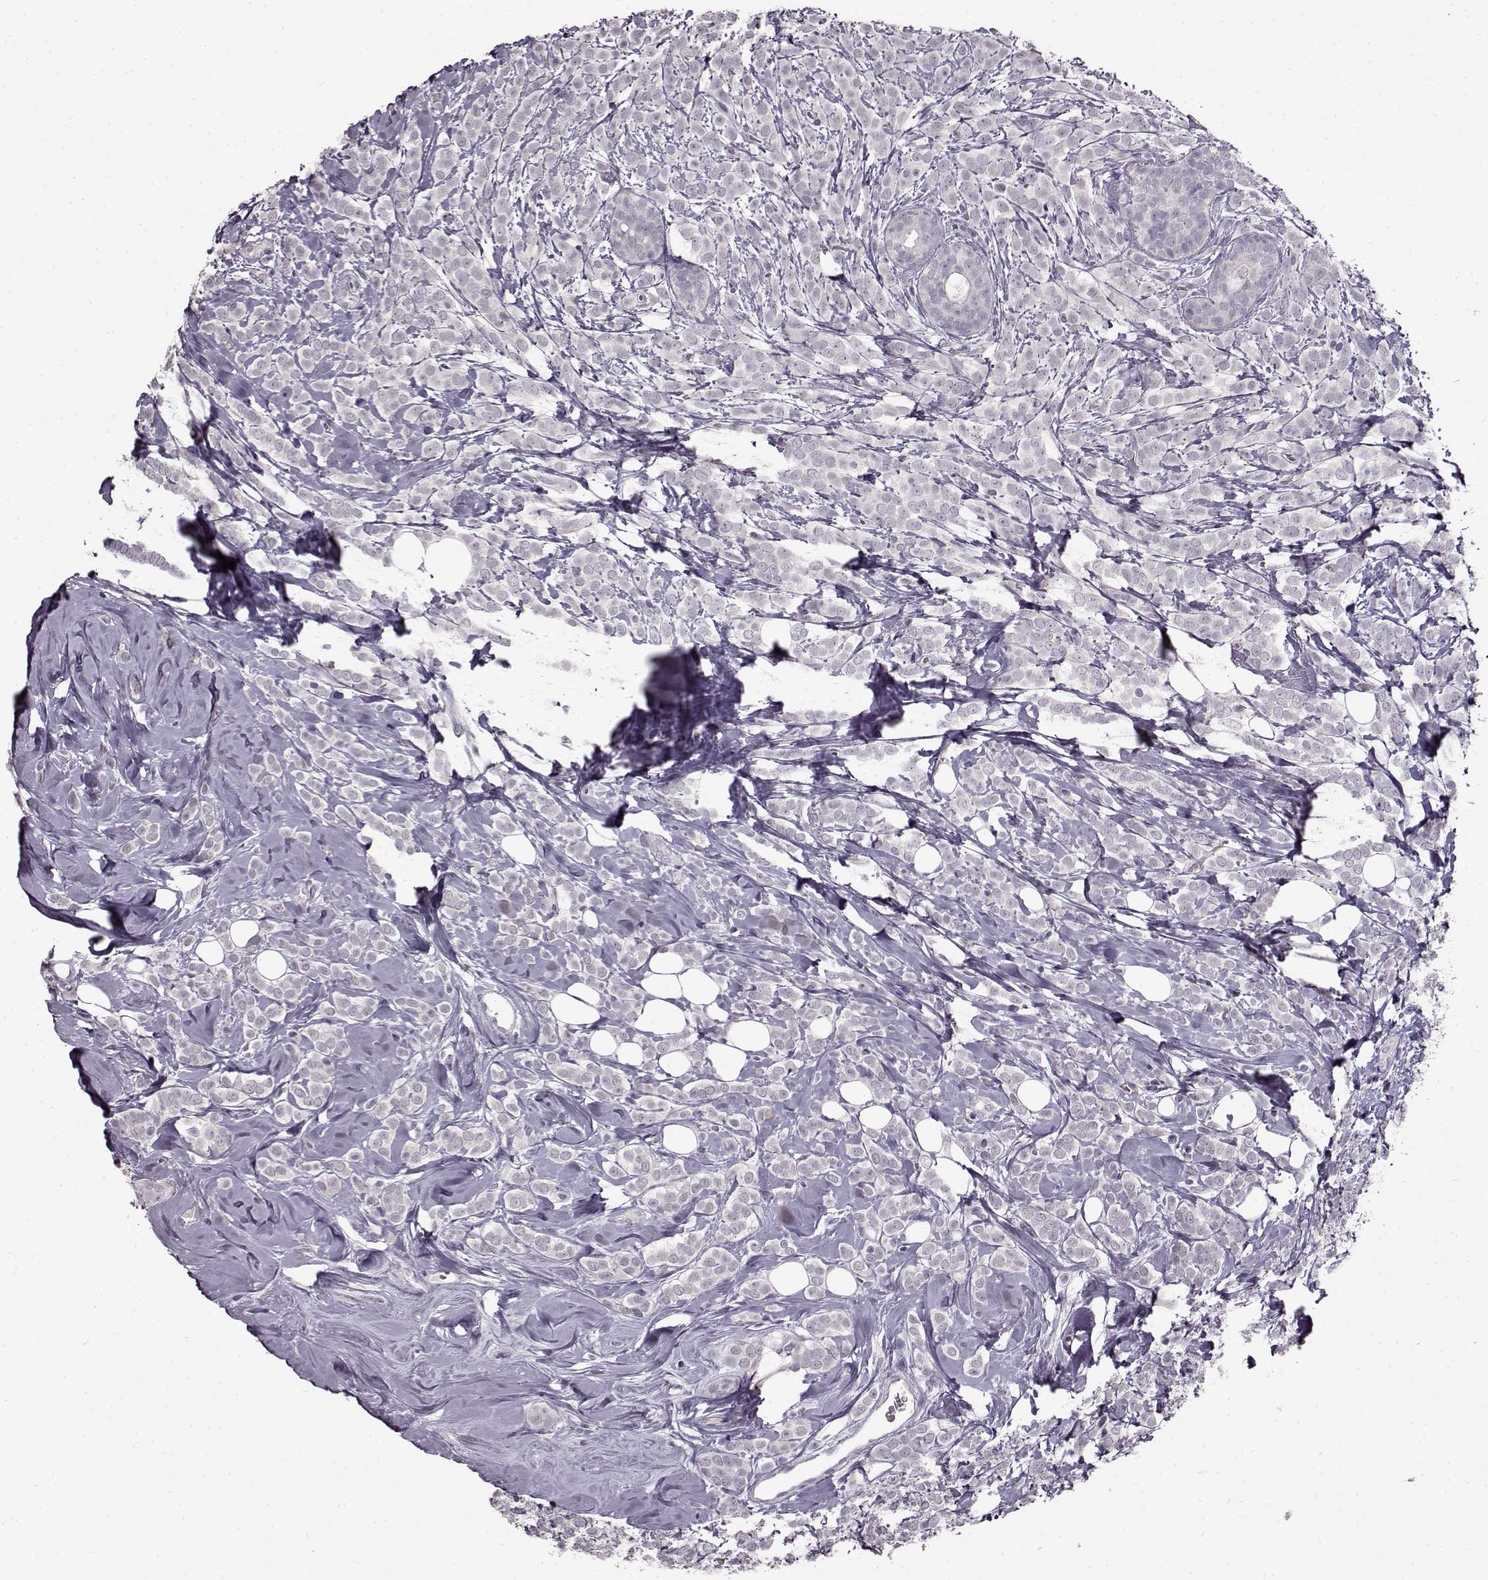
{"staining": {"intensity": "negative", "quantity": "none", "location": "none"}, "tissue": "breast cancer", "cell_type": "Tumor cells", "image_type": "cancer", "snomed": [{"axis": "morphology", "description": "Lobular carcinoma"}, {"axis": "topography", "description": "Breast"}], "caption": "DAB immunohistochemical staining of lobular carcinoma (breast) displays no significant expression in tumor cells.", "gene": "FSHB", "patient": {"sex": "female", "age": 49}}